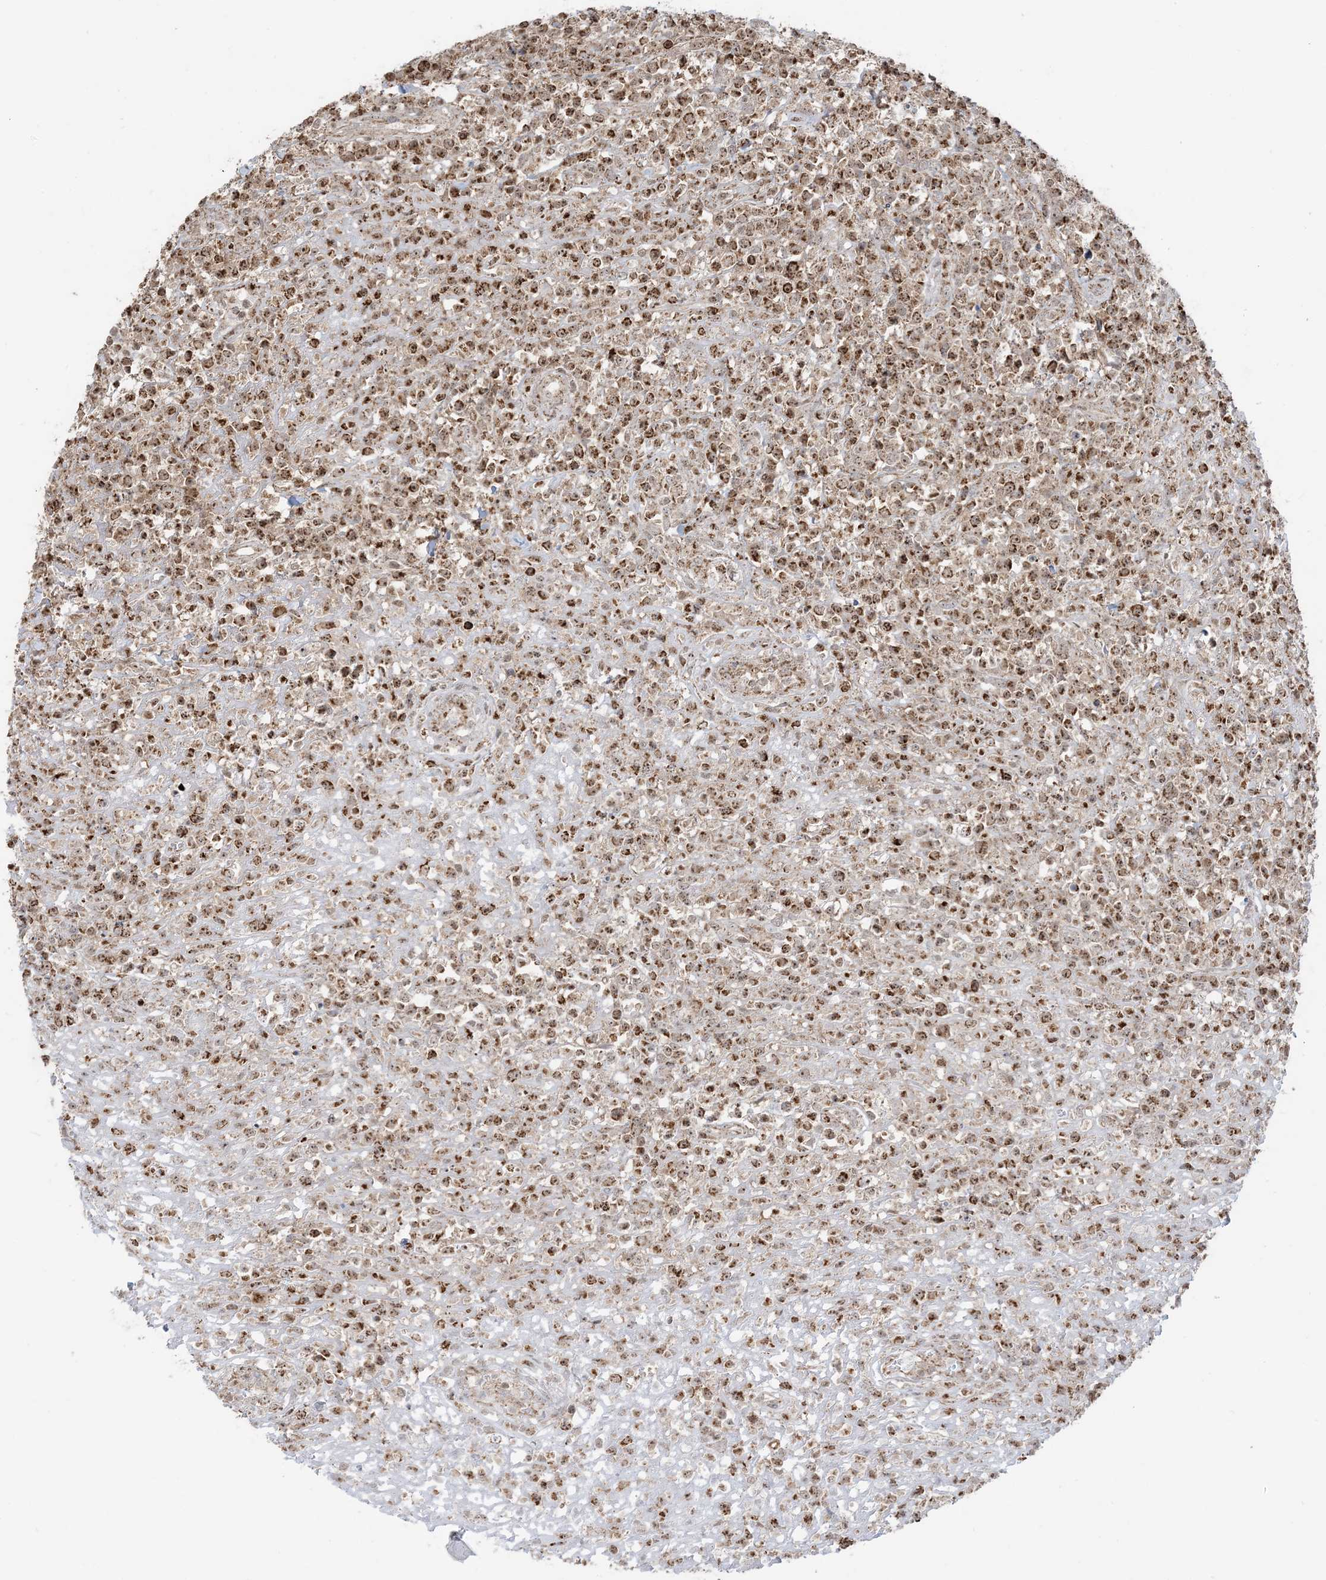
{"staining": {"intensity": "moderate", "quantity": ">75%", "location": "cytoplasmic/membranous,nuclear"}, "tissue": "lymphoma", "cell_type": "Tumor cells", "image_type": "cancer", "snomed": [{"axis": "morphology", "description": "Malignant lymphoma, non-Hodgkin's type, High grade"}, {"axis": "topography", "description": "Colon"}], "caption": "A histopathology image of lymphoma stained for a protein demonstrates moderate cytoplasmic/membranous and nuclear brown staining in tumor cells.", "gene": "MAPKBP1", "patient": {"sex": "female", "age": 53}}